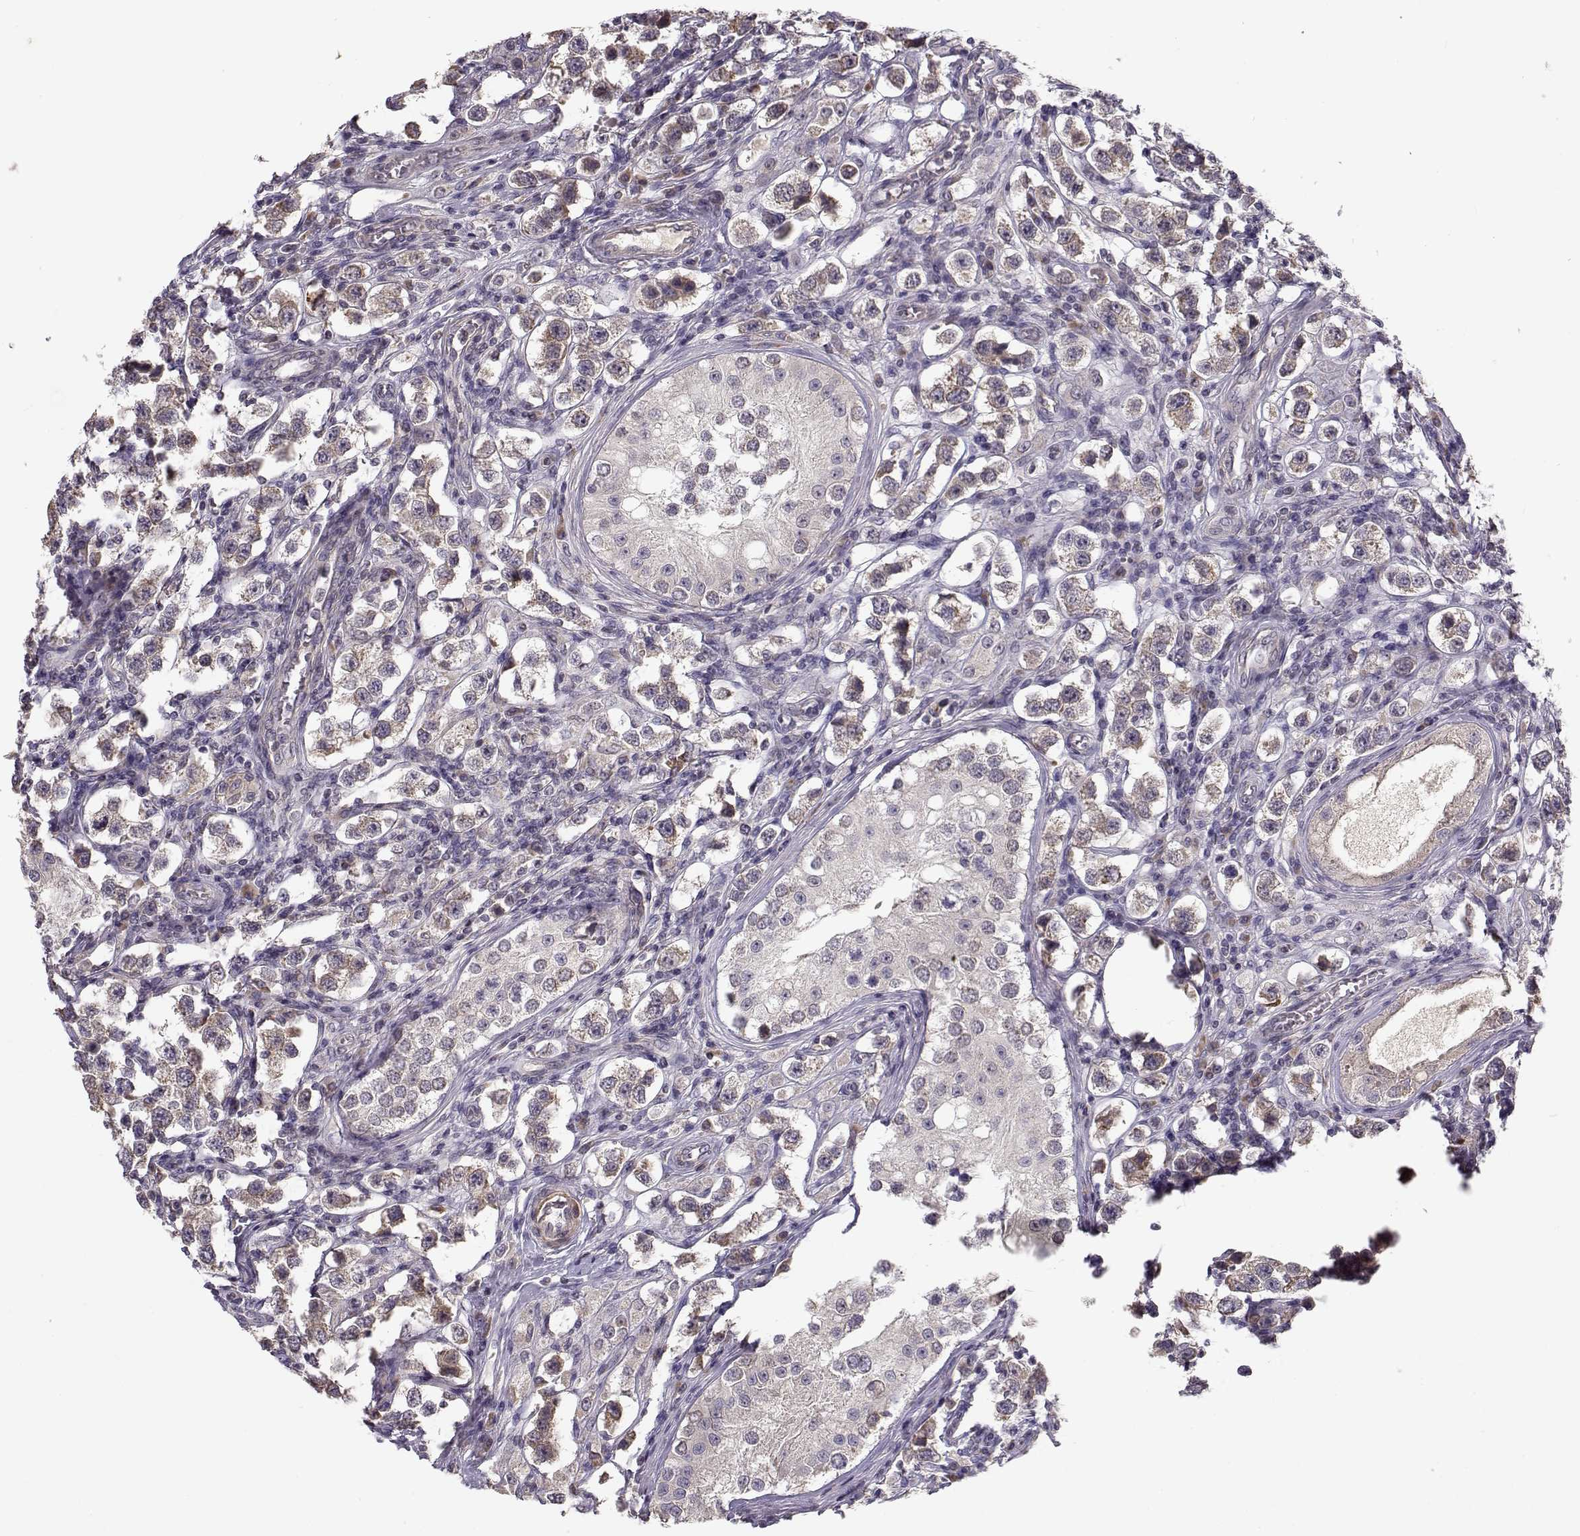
{"staining": {"intensity": "weak", "quantity": "<25%", "location": "cytoplasmic/membranous"}, "tissue": "testis cancer", "cell_type": "Tumor cells", "image_type": "cancer", "snomed": [{"axis": "morphology", "description": "Seminoma, NOS"}, {"axis": "topography", "description": "Testis"}], "caption": "Protein analysis of testis cancer shows no significant staining in tumor cells.", "gene": "ENTPD8", "patient": {"sex": "male", "age": 37}}